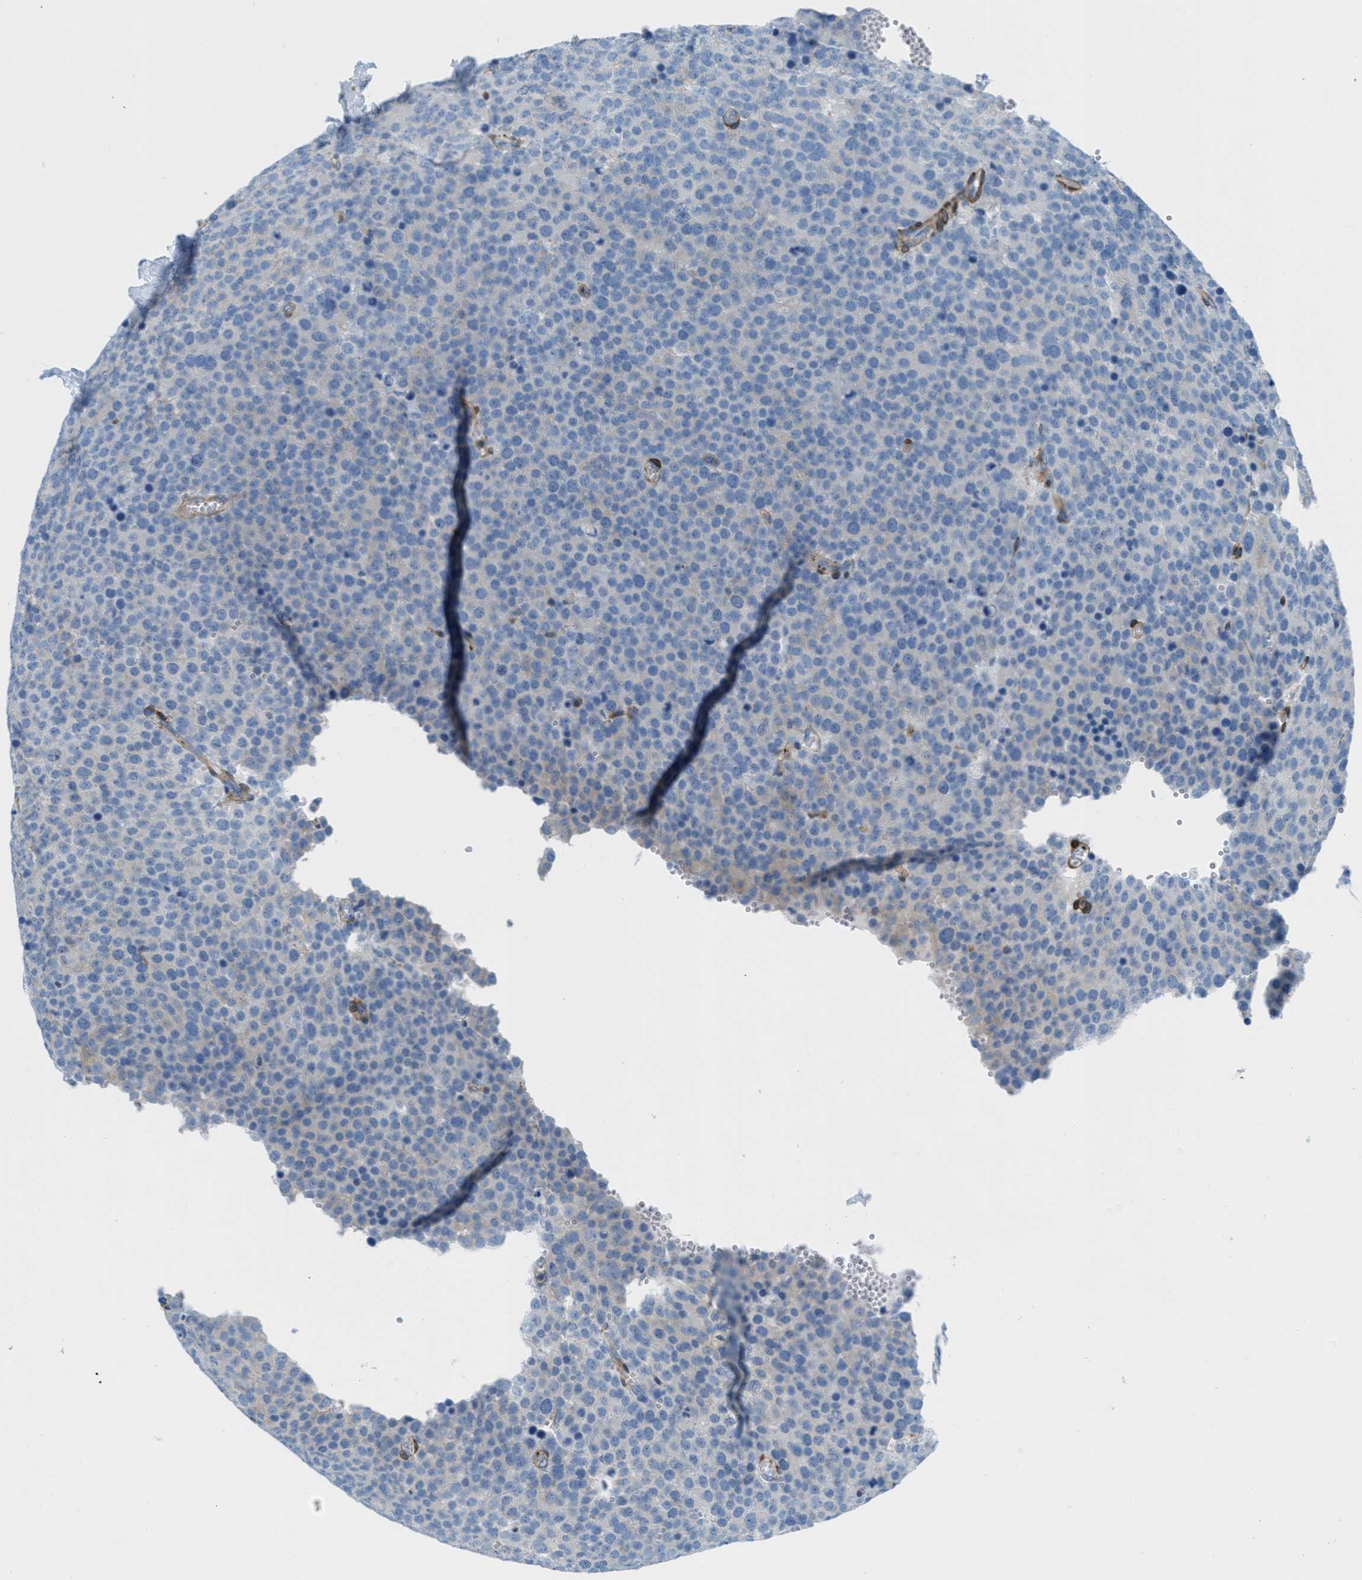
{"staining": {"intensity": "negative", "quantity": "none", "location": "none"}, "tissue": "testis cancer", "cell_type": "Tumor cells", "image_type": "cancer", "snomed": [{"axis": "morphology", "description": "Normal tissue, NOS"}, {"axis": "morphology", "description": "Seminoma, NOS"}, {"axis": "topography", "description": "Testis"}], "caption": "Immunohistochemical staining of testis cancer (seminoma) displays no significant staining in tumor cells.", "gene": "MAPRE2", "patient": {"sex": "male", "age": 71}}